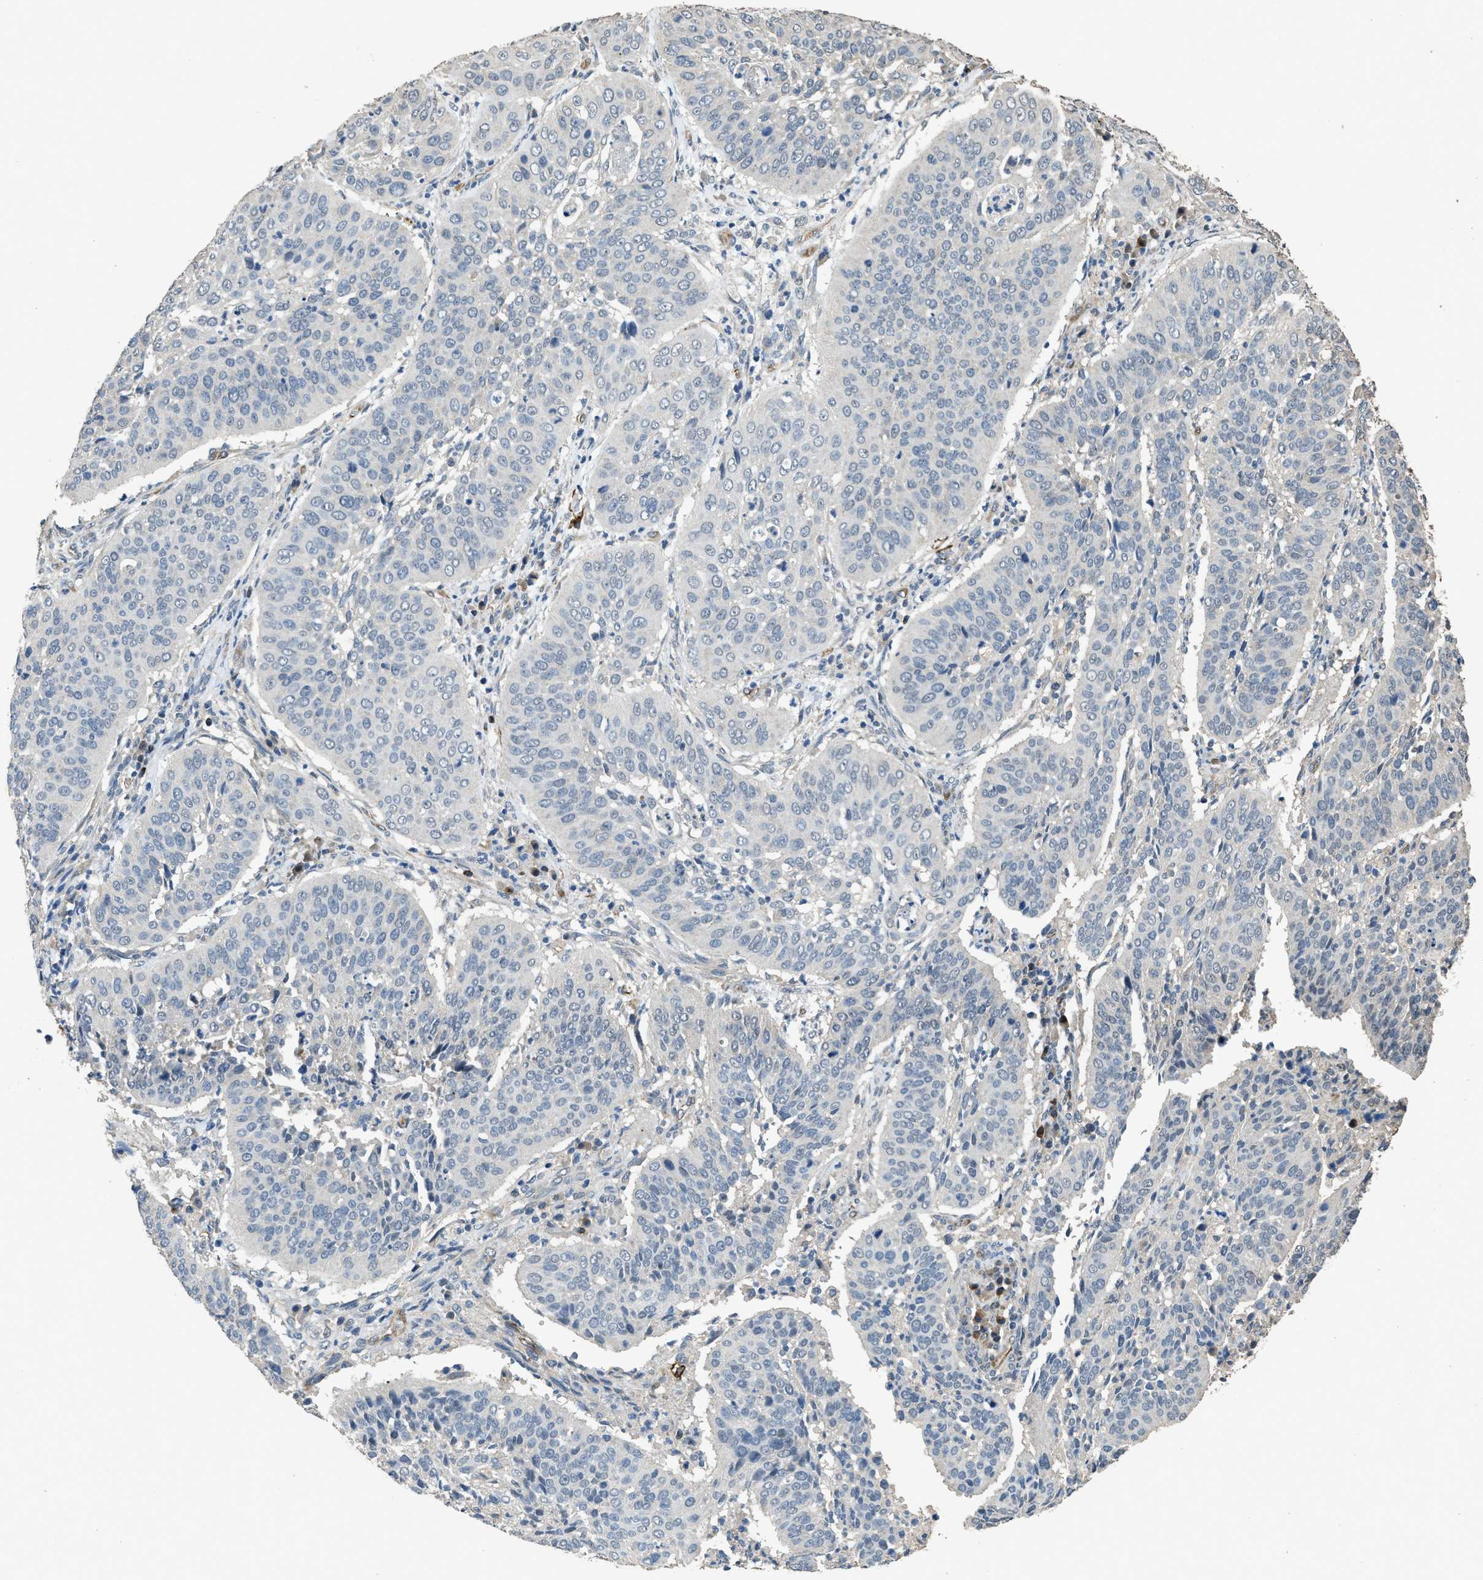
{"staining": {"intensity": "negative", "quantity": "none", "location": "none"}, "tissue": "cervical cancer", "cell_type": "Tumor cells", "image_type": "cancer", "snomed": [{"axis": "morphology", "description": "Normal tissue, NOS"}, {"axis": "morphology", "description": "Squamous cell carcinoma, NOS"}, {"axis": "topography", "description": "Cervix"}], "caption": "Image shows no significant protein positivity in tumor cells of cervical cancer.", "gene": "SYNM", "patient": {"sex": "female", "age": 39}}